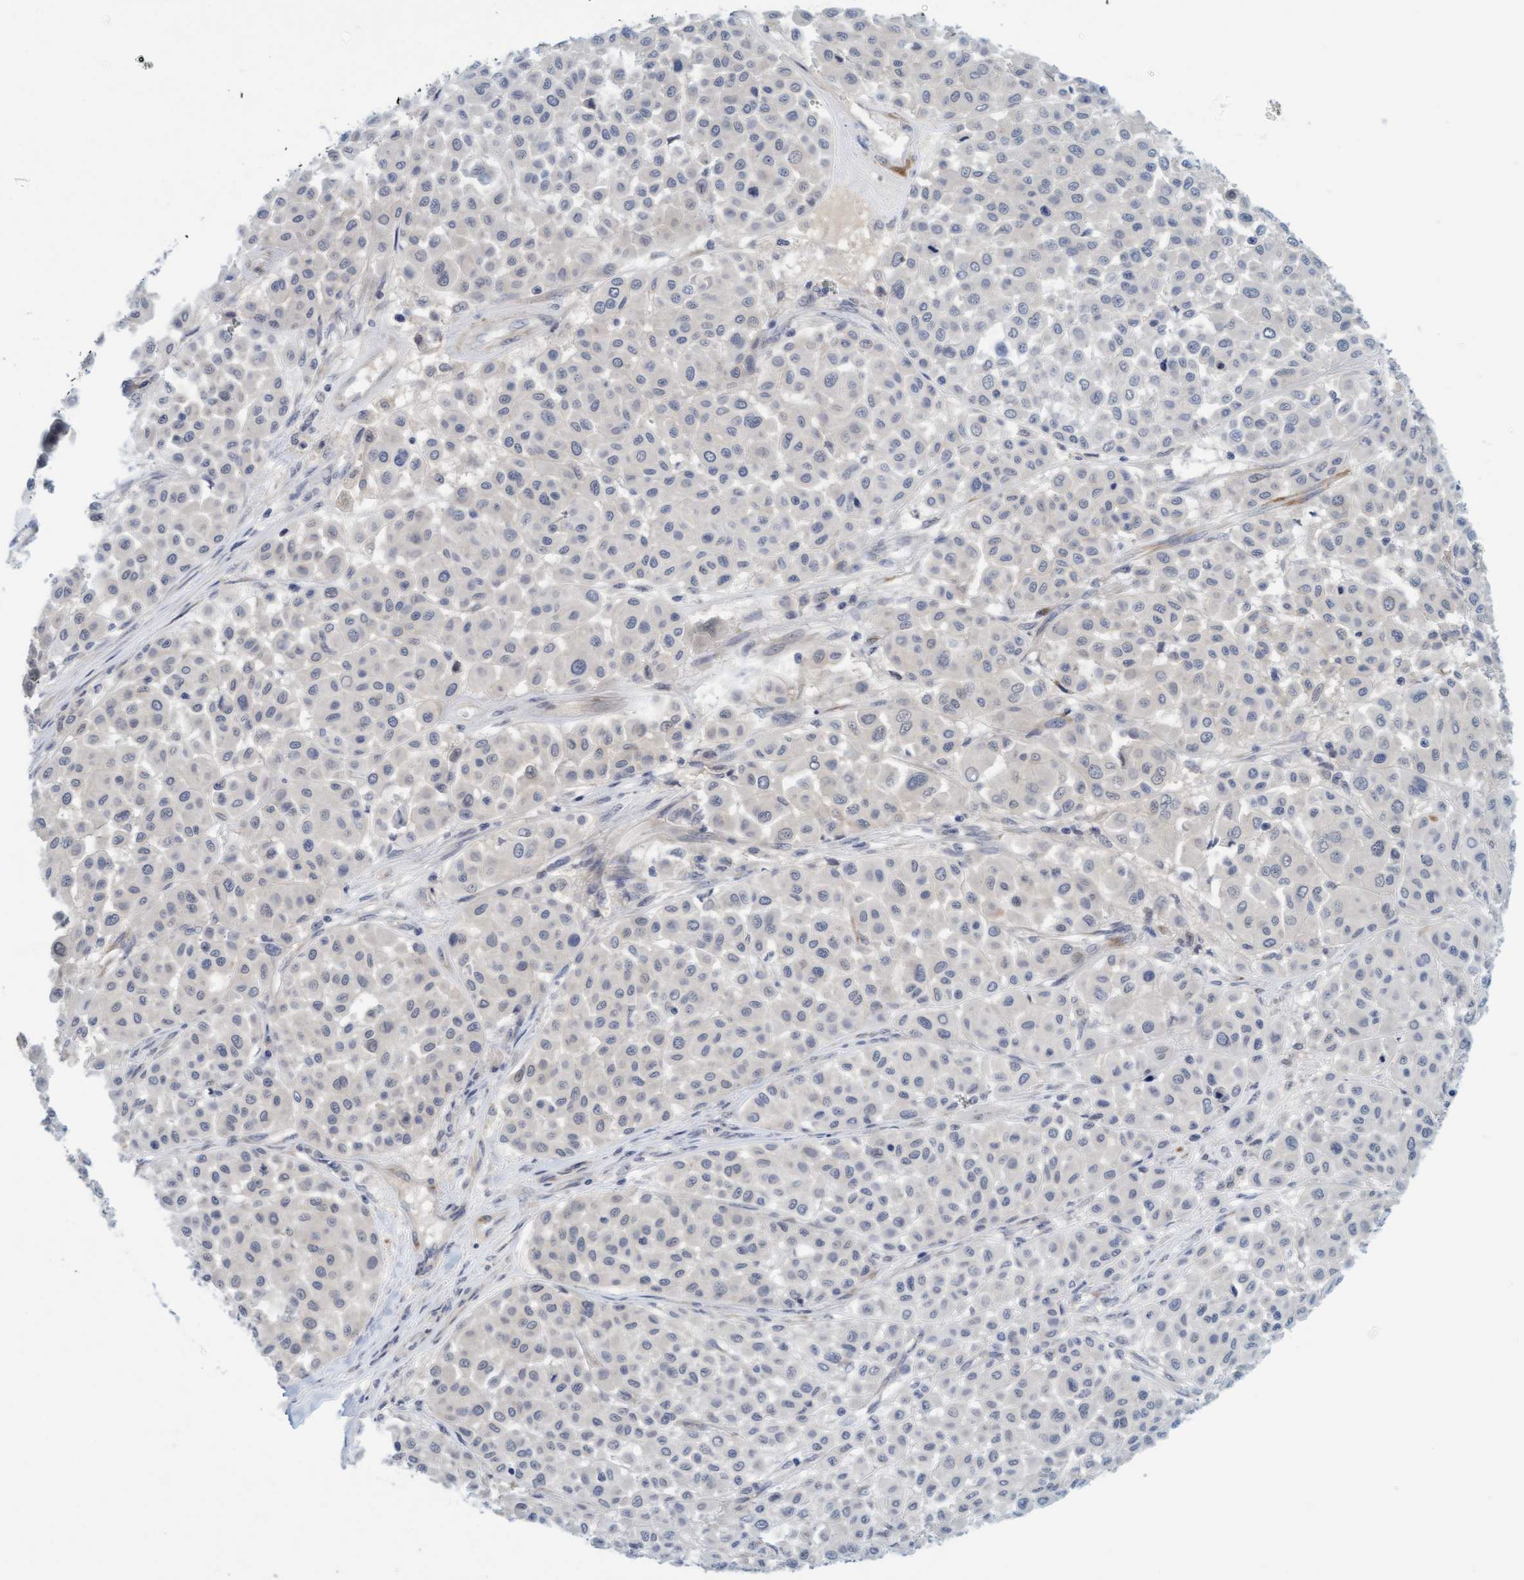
{"staining": {"intensity": "negative", "quantity": "none", "location": "none"}, "tissue": "melanoma", "cell_type": "Tumor cells", "image_type": "cancer", "snomed": [{"axis": "morphology", "description": "Malignant melanoma, Metastatic site"}, {"axis": "topography", "description": "Soft tissue"}], "caption": "Human melanoma stained for a protein using IHC shows no positivity in tumor cells.", "gene": "TSTD2", "patient": {"sex": "male", "age": 41}}